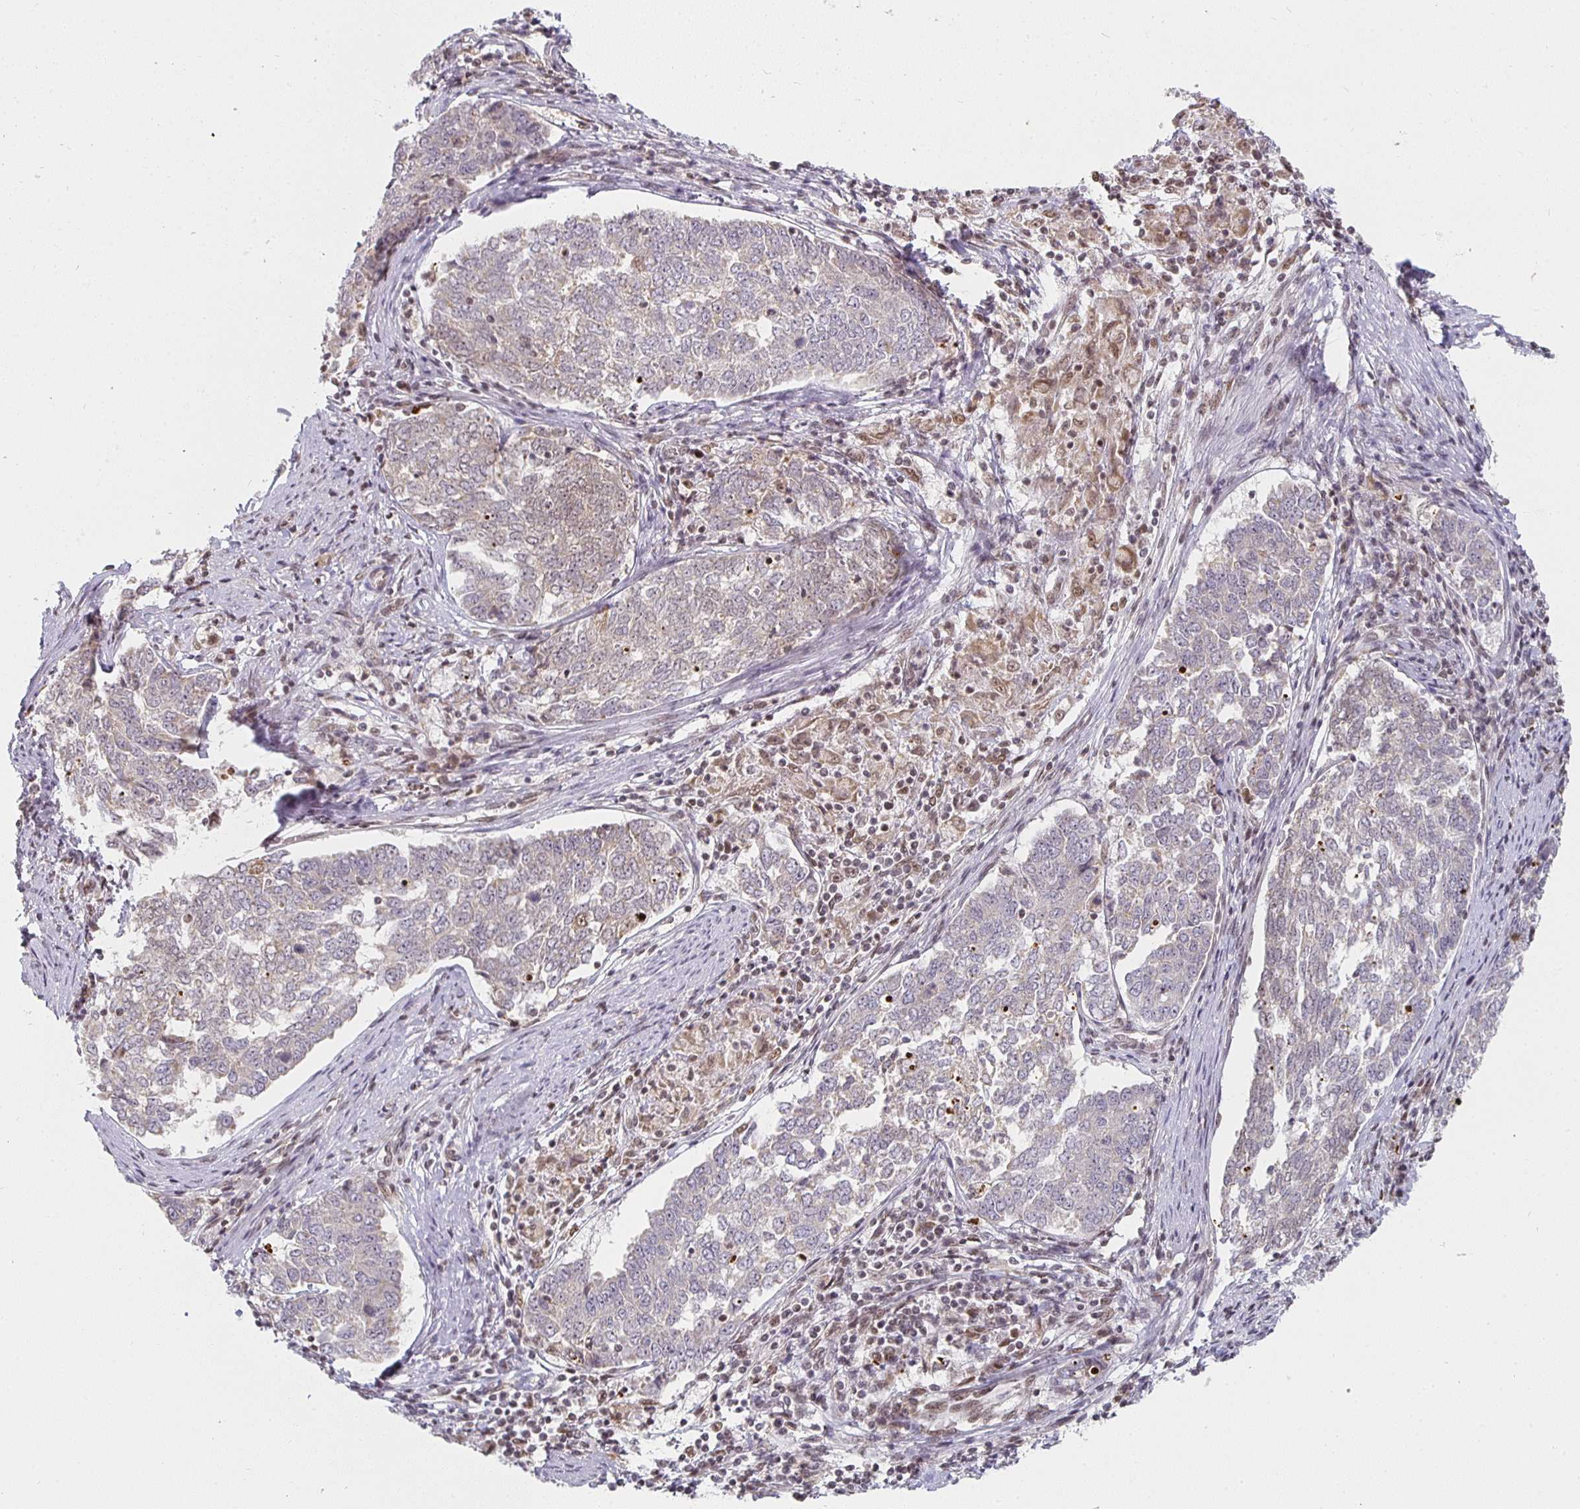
{"staining": {"intensity": "weak", "quantity": "25%-75%", "location": "cytoplasmic/membranous"}, "tissue": "endometrial cancer", "cell_type": "Tumor cells", "image_type": "cancer", "snomed": [{"axis": "morphology", "description": "Adenocarcinoma, NOS"}, {"axis": "topography", "description": "Endometrium"}], "caption": "The histopathology image shows immunohistochemical staining of adenocarcinoma (endometrial). There is weak cytoplasmic/membranous expression is present in about 25%-75% of tumor cells.", "gene": "SMARCA2", "patient": {"sex": "female", "age": 80}}